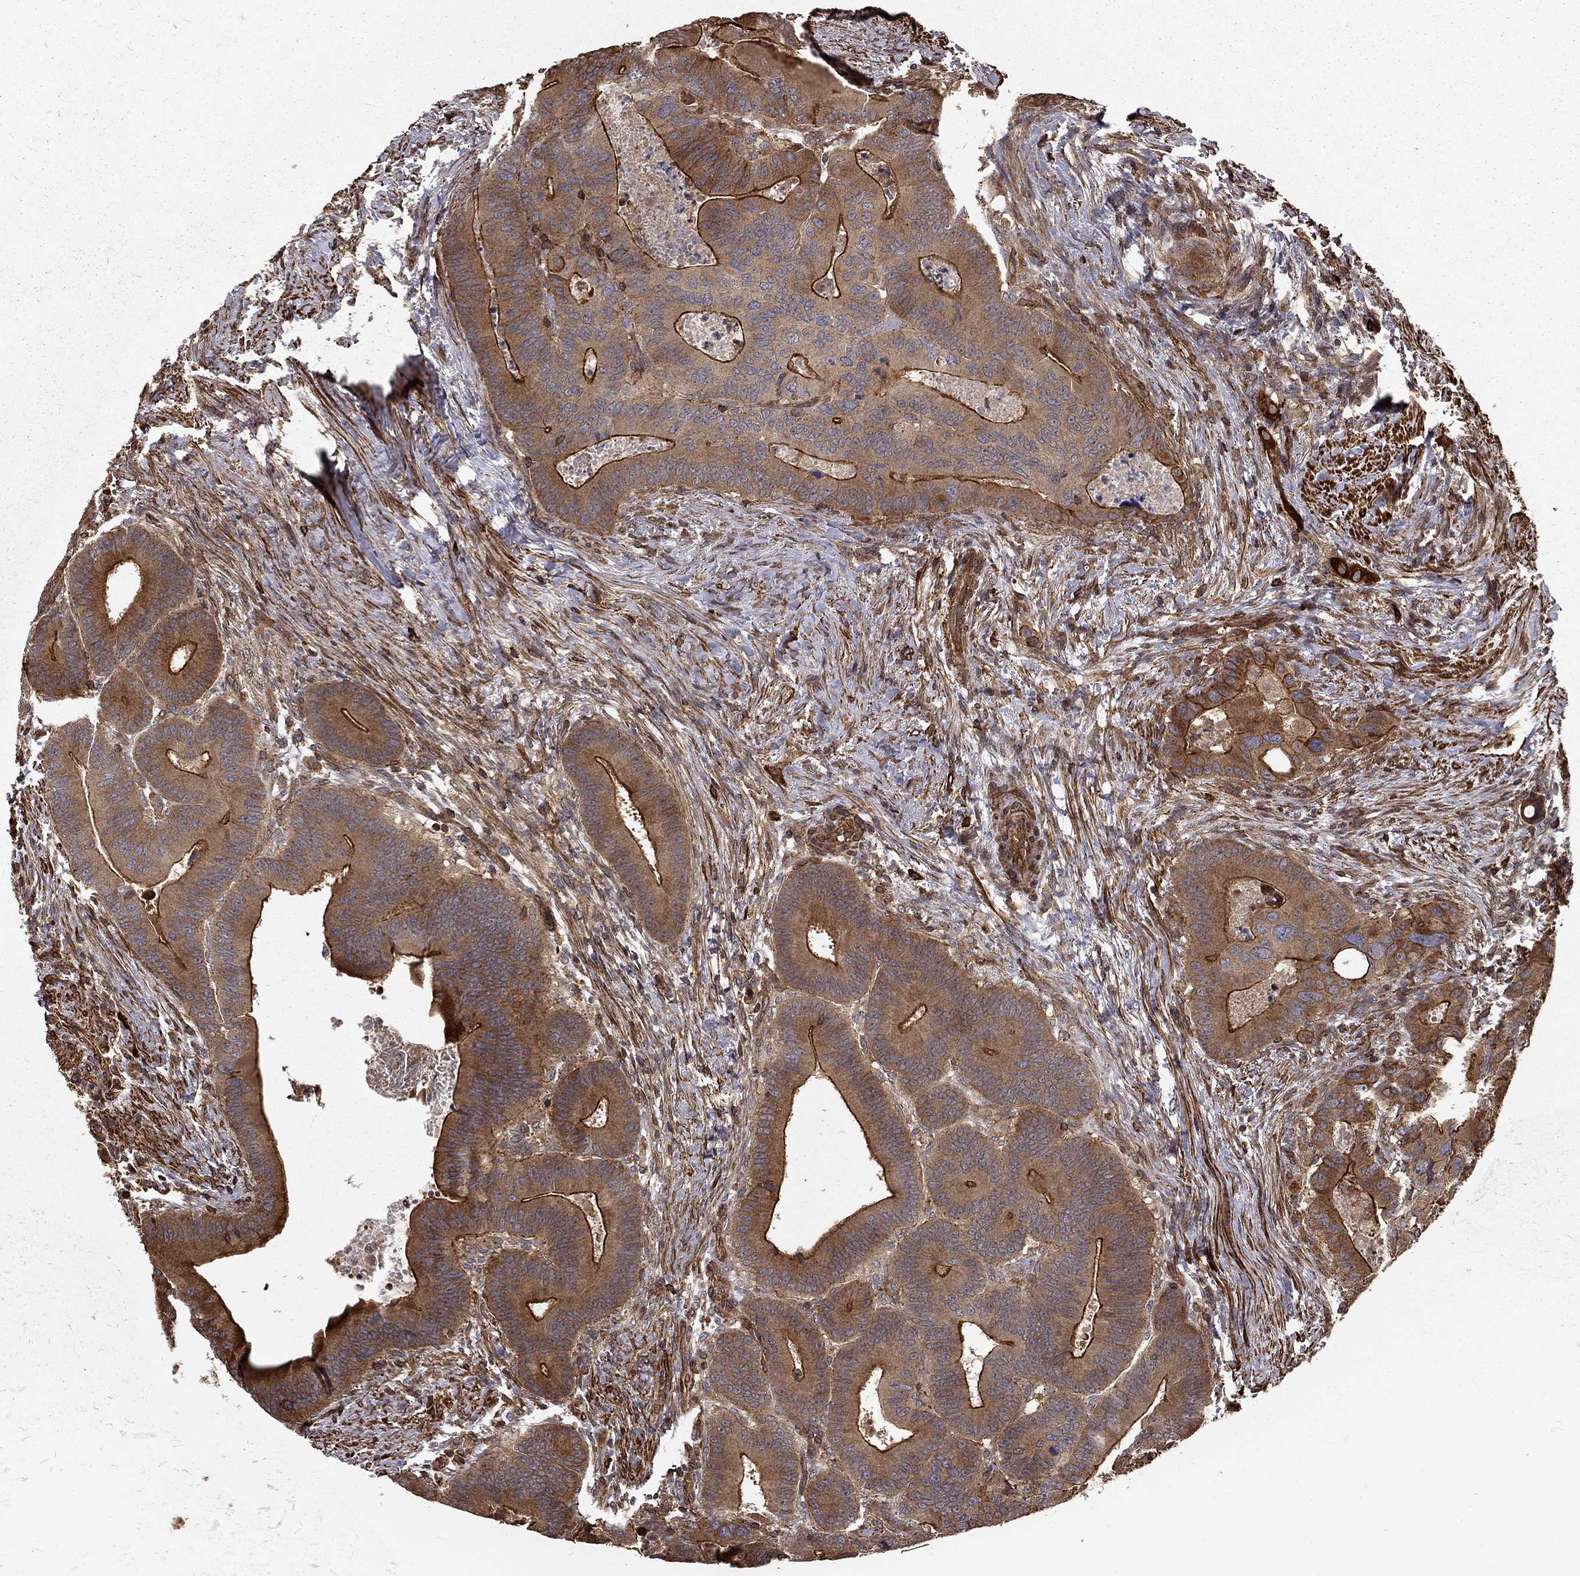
{"staining": {"intensity": "moderate", "quantity": "25%-75%", "location": "cytoplasmic/membranous"}, "tissue": "colorectal cancer", "cell_type": "Tumor cells", "image_type": "cancer", "snomed": [{"axis": "morphology", "description": "Adenocarcinoma, NOS"}, {"axis": "topography", "description": "Rectum"}], "caption": "IHC of colorectal adenocarcinoma reveals medium levels of moderate cytoplasmic/membranous staining in about 25%-75% of tumor cells.", "gene": "HABP4", "patient": {"sex": "male", "age": 64}}